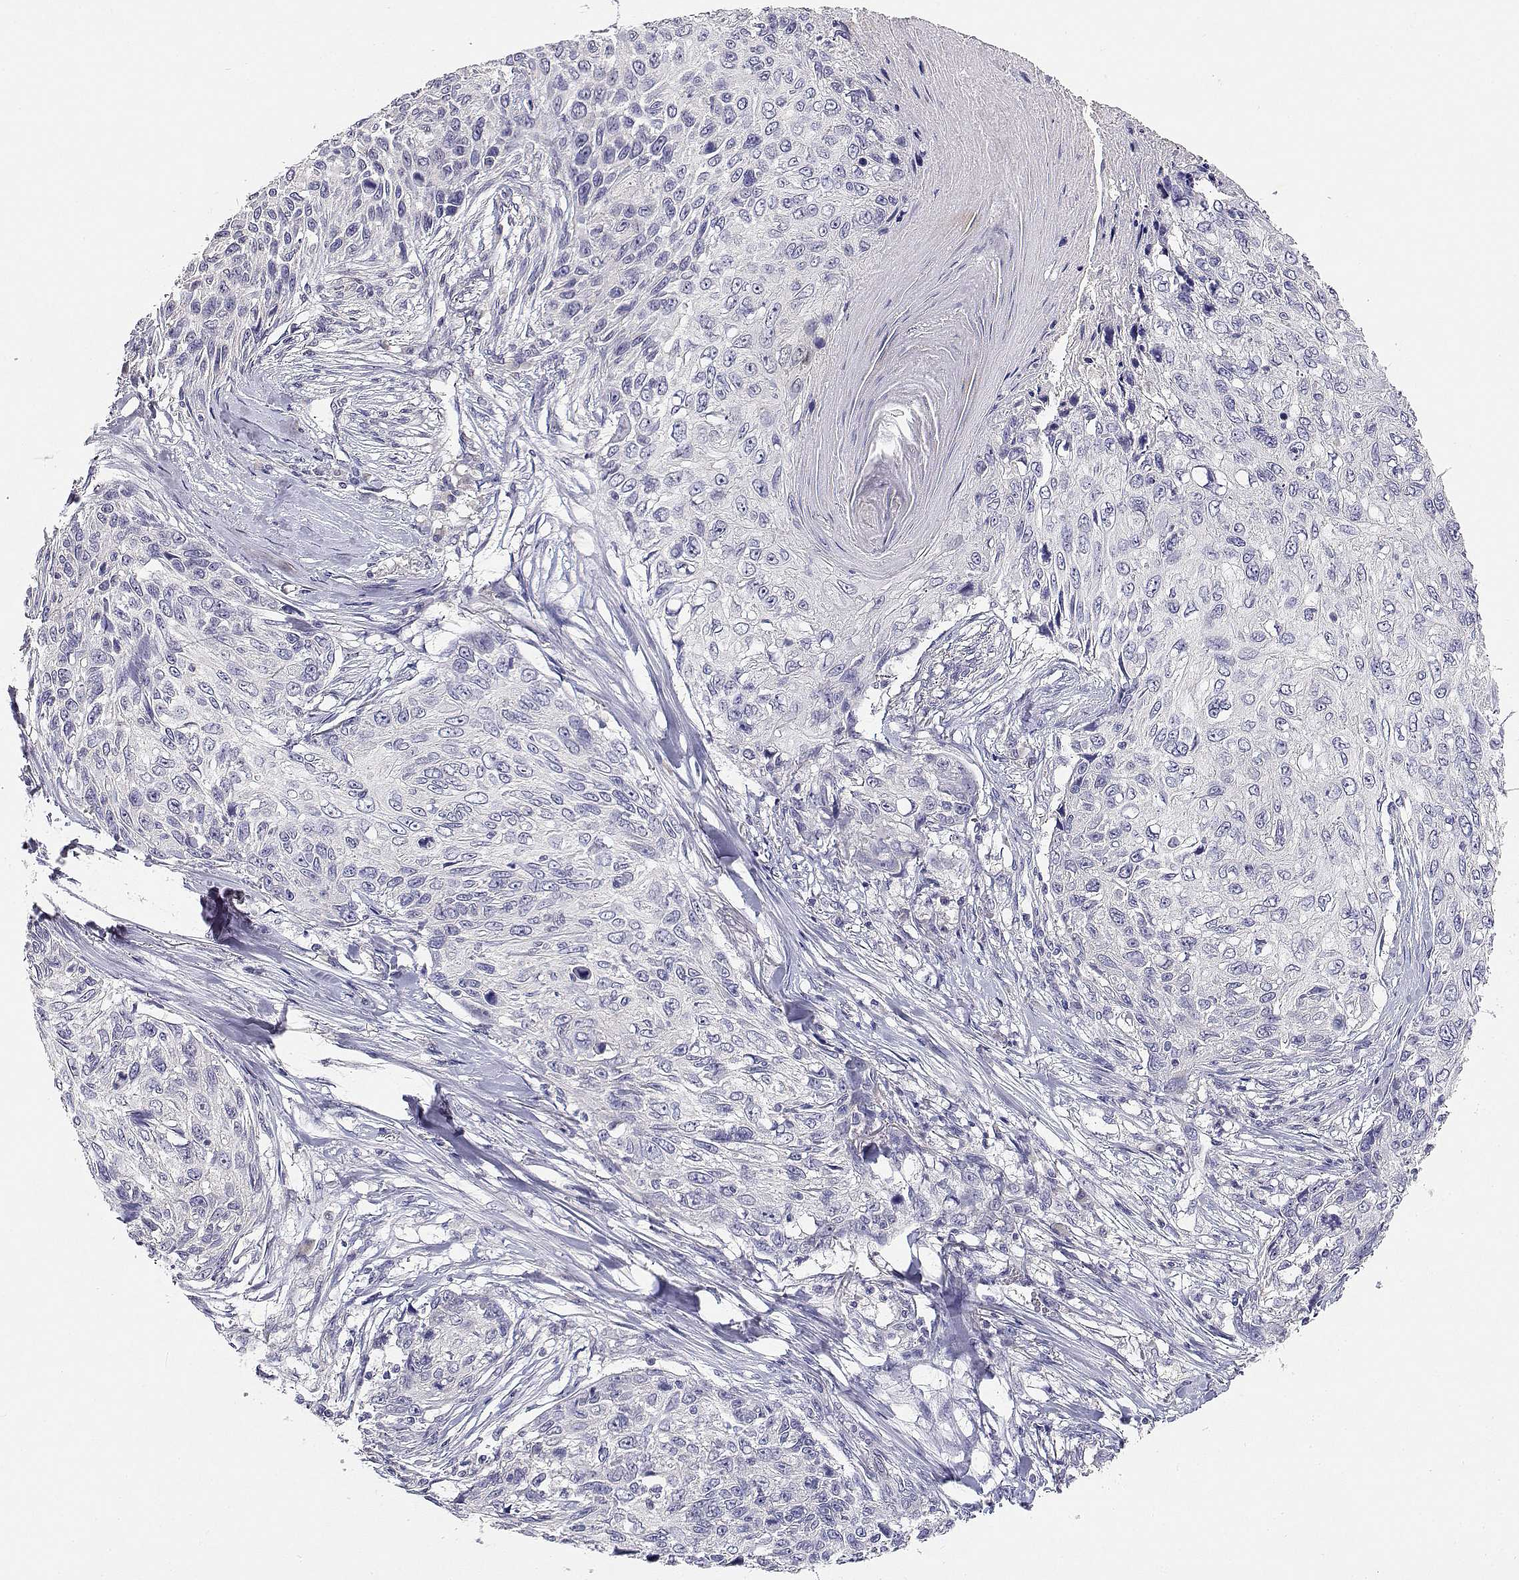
{"staining": {"intensity": "negative", "quantity": "none", "location": "none"}, "tissue": "skin cancer", "cell_type": "Tumor cells", "image_type": "cancer", "snomed": [{"axis": "morphology", "description": "Squamous cell carcinoma, NOS"}, {"axis": "topography", "description": "Skin"}], "caption": "Skin cancer stained for a protein using immunohistochemistry exhibits no staining tumor cells.", "gene": "ADA", "patient": {"sex": "male", "age": 92}}